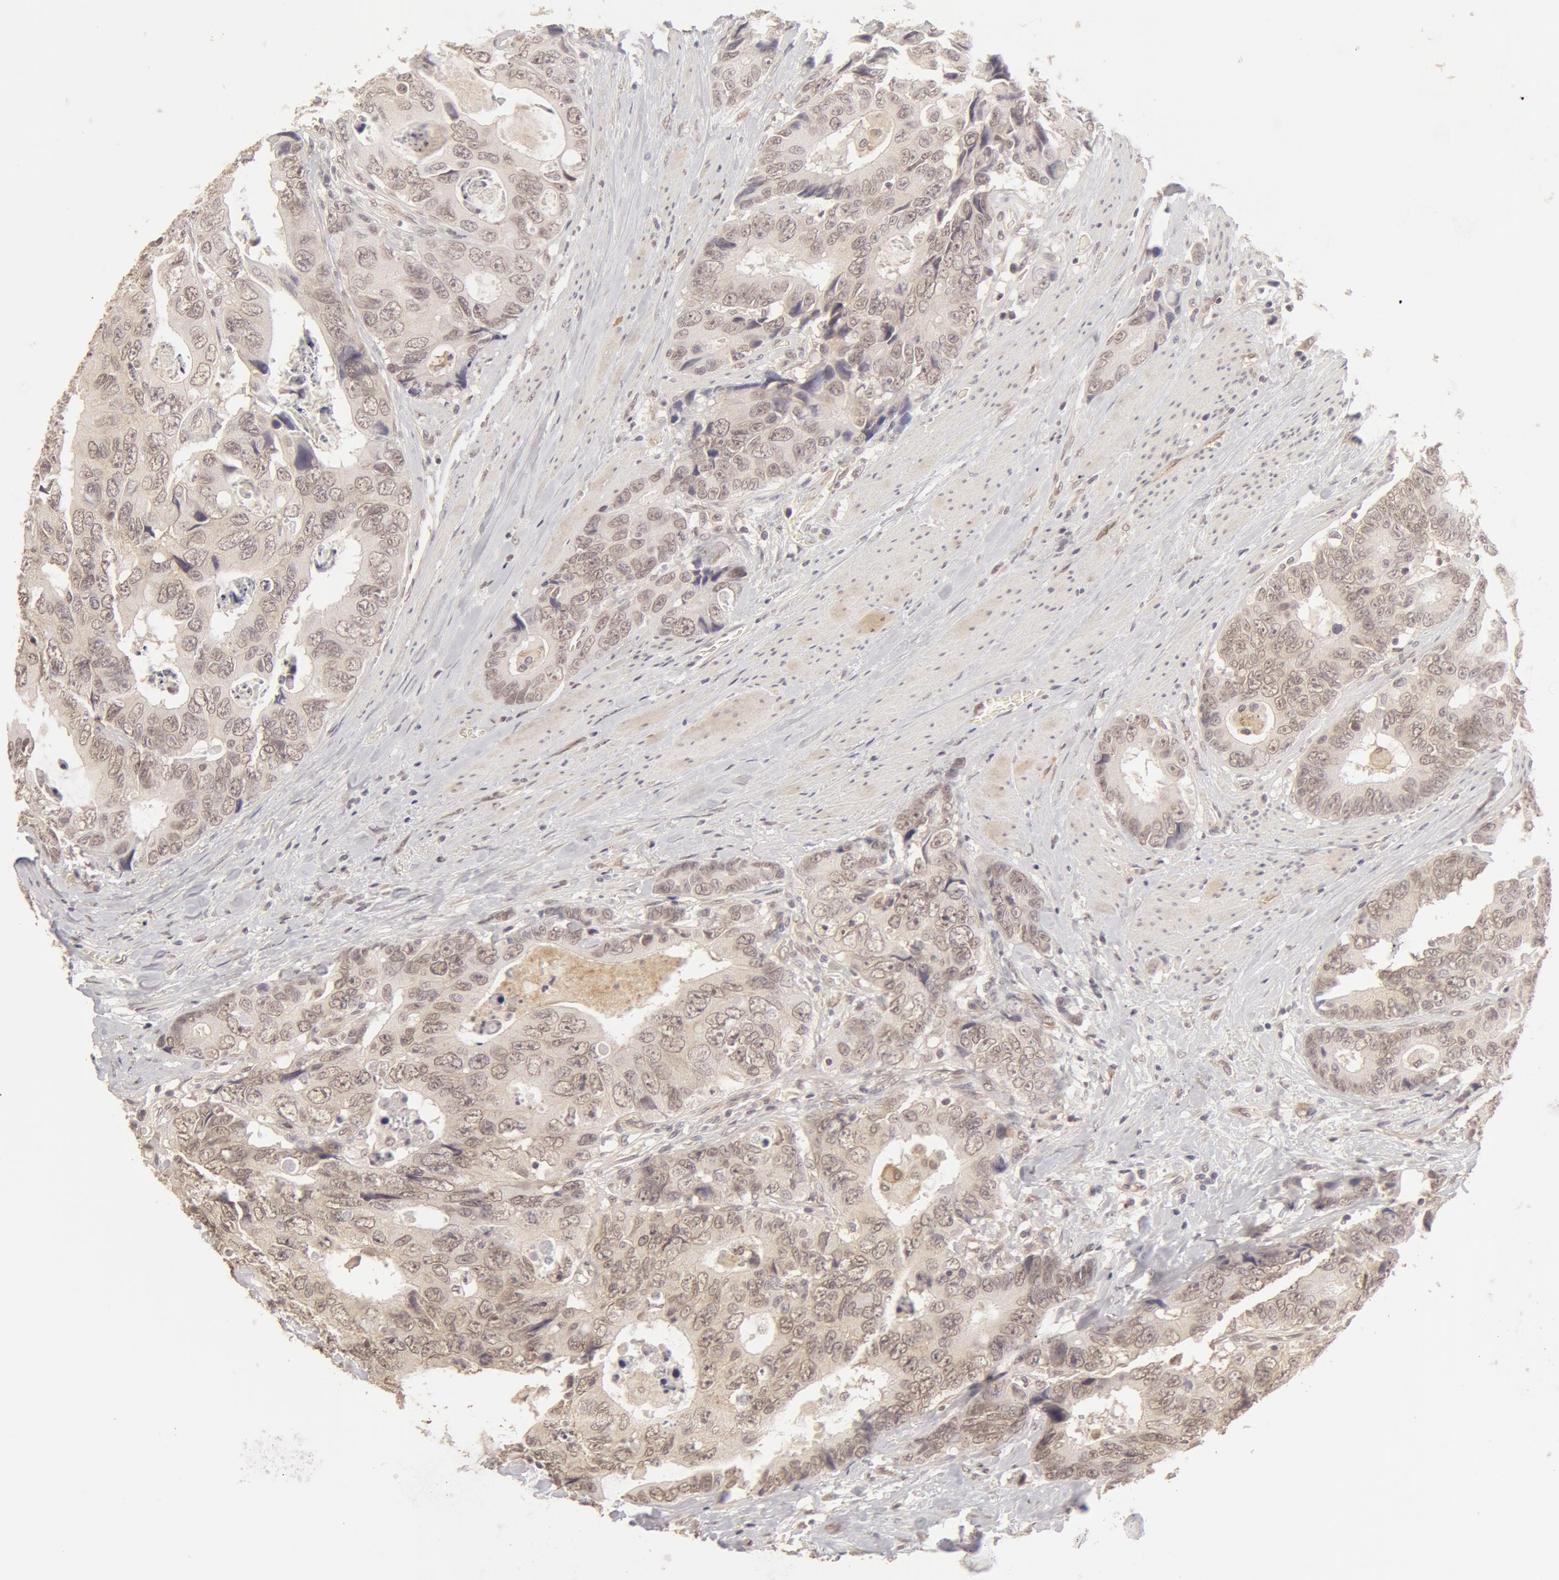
{"staining": {"intensity": "weak", "quantity": ">75%", "location": "cytoplasmic/membranous"}, "tissue": "colorectal cancer", "cell_type": "Tumor cells", "image_type": "cancer", "snomed": [{"axis": "morphology", "description": "Adenocarcinoma, NOS"}, {"axis": "topography", "description": "Rectum"}], "caption": "Colorectal cancer (adenocarcinoma) stained for a protein (brown) displays weak cytoplasmic/membranous positive positivity in approximately >75% of tumor cells.", "gene": "ADAM10", "patient": {"sex": "female", "age": 67}}